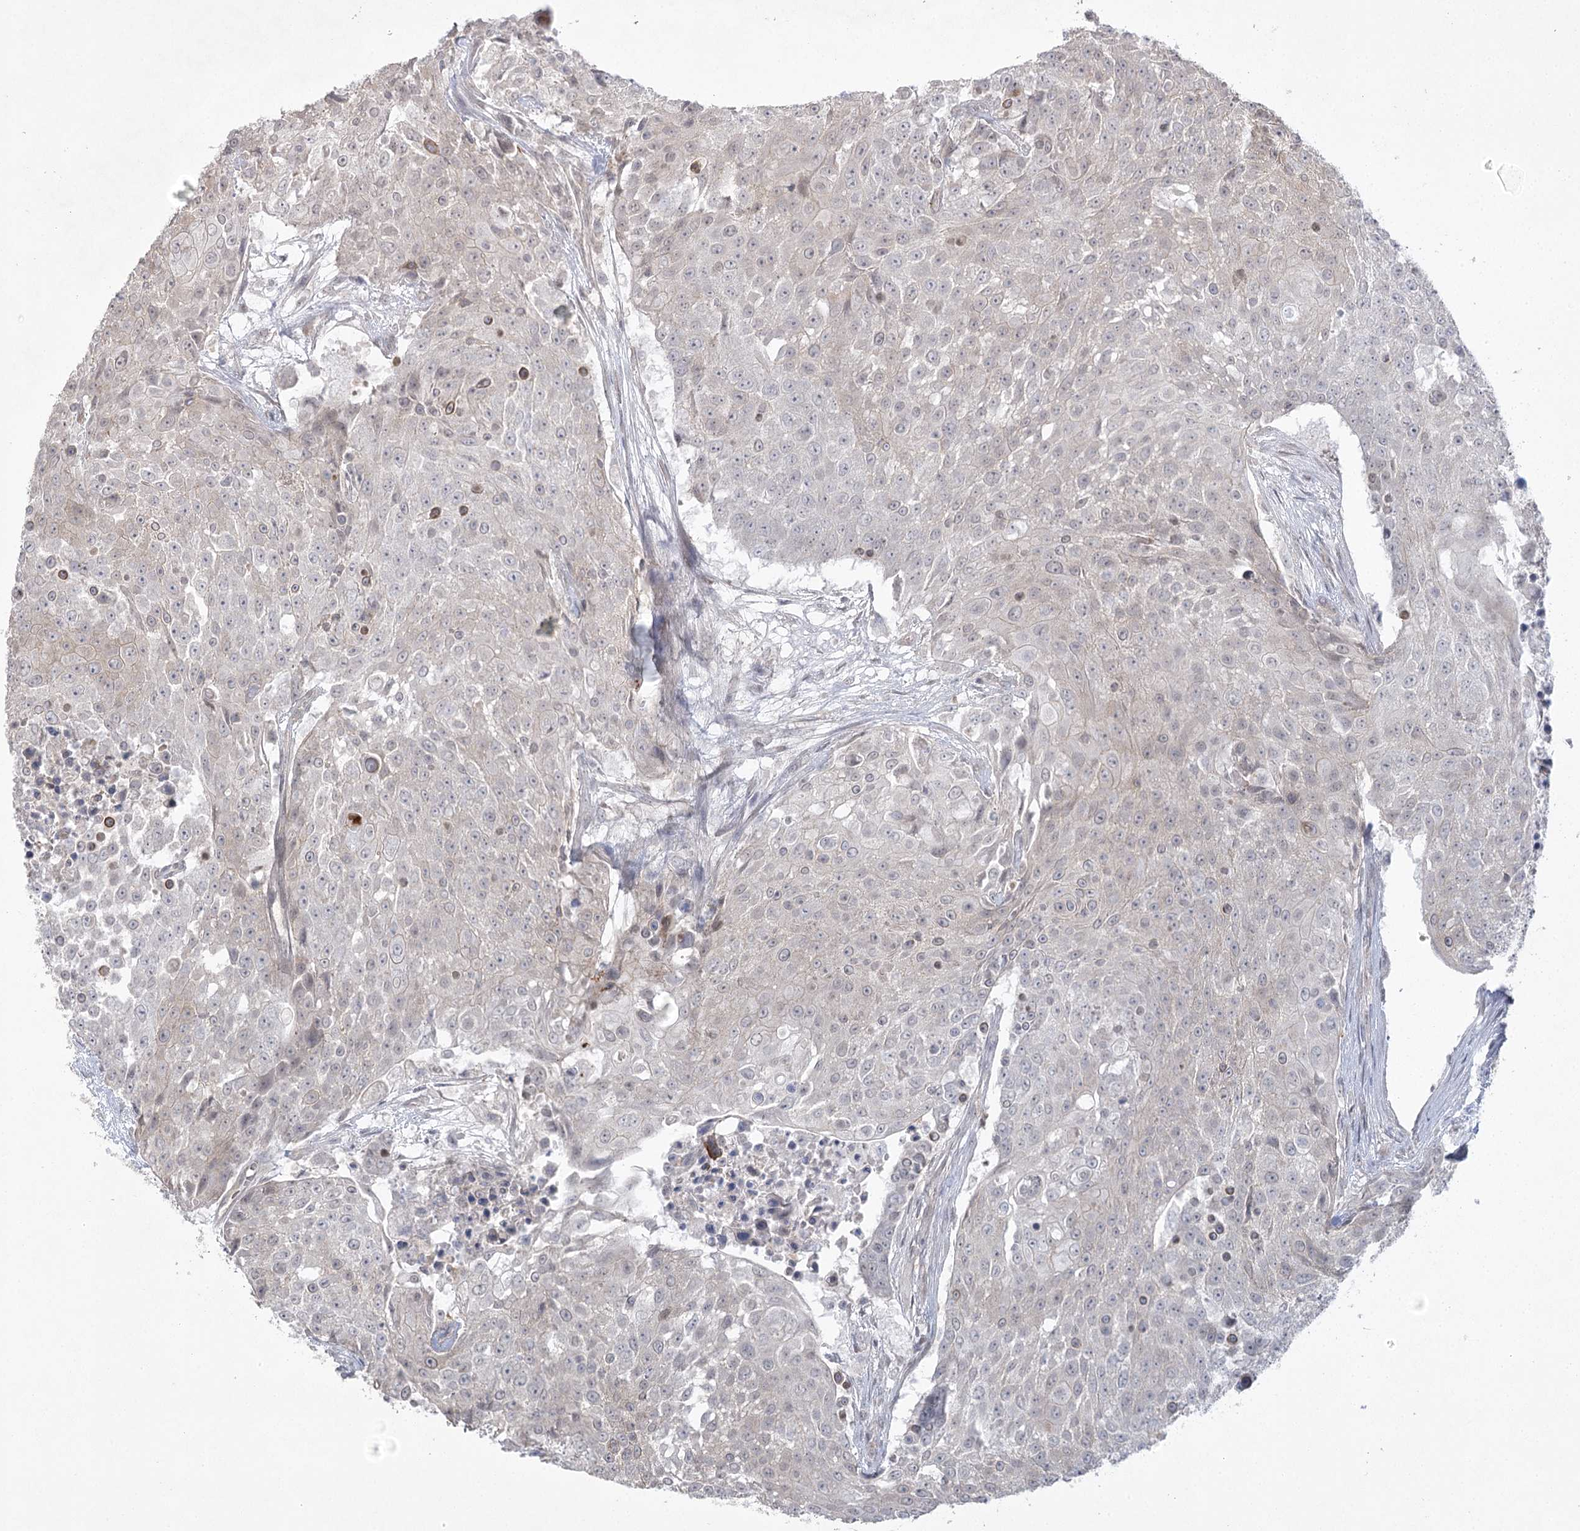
{"staining": {"intensity": "negative", "quantity": "none", "location": "none"}, "tissue": "urothelial cancer", "cell_type": "Tumor cells", "image_type": "cancer", "snomed": [{"axis": "morphology", "description": "Urothelial carcinoma, High grade"}, {"axis": "topography", "description": "Urinary bladder"}], "caption": "This is a photomicrograph of immunohistochemistry staining of urothelial cancer, which shows no staining in tumor cells.", "gene": "AMTN", "patient": {"sex": "female", "age": 63}}